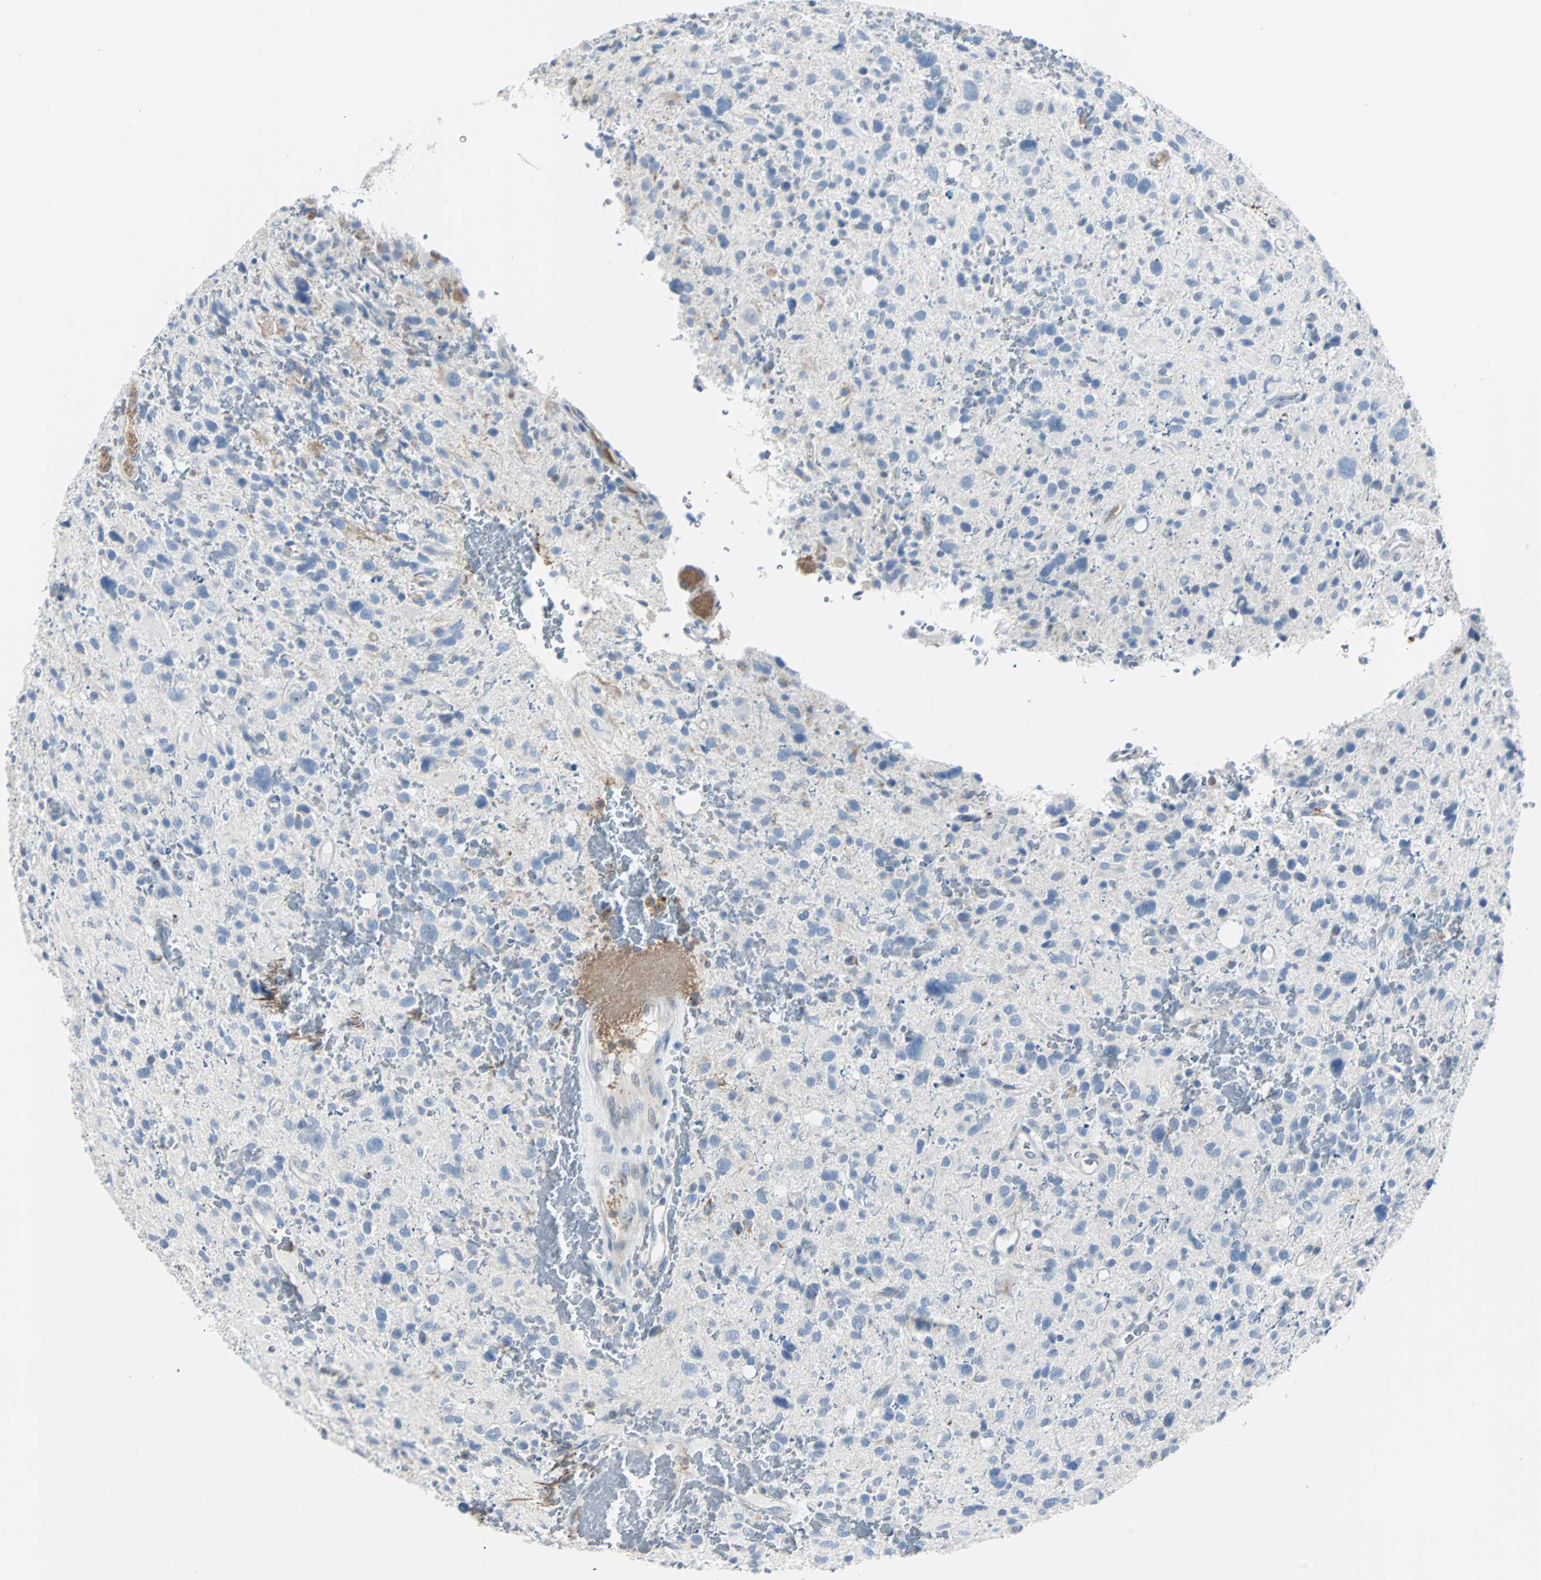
{"staining": {"intensity": "negative", "quantity": "none", "location": "none"}, "tissue": "glioma", "cell_type": "Tumor cells", "image_type": "cancer", "snomed": [{"axis": "morphology", "description": "Glioma, malignant, High grade"}, {"axis": "topography", "description": "Brain"}], "caption": "Protein analysis of glioma shows no significant staining in tumor cells. The staining is performed using DAB brown chromogen with nuclei counter-stained in using hematoxylin.", "gene": "RASA1", "patient": {"sex": "male", "age": 48}}